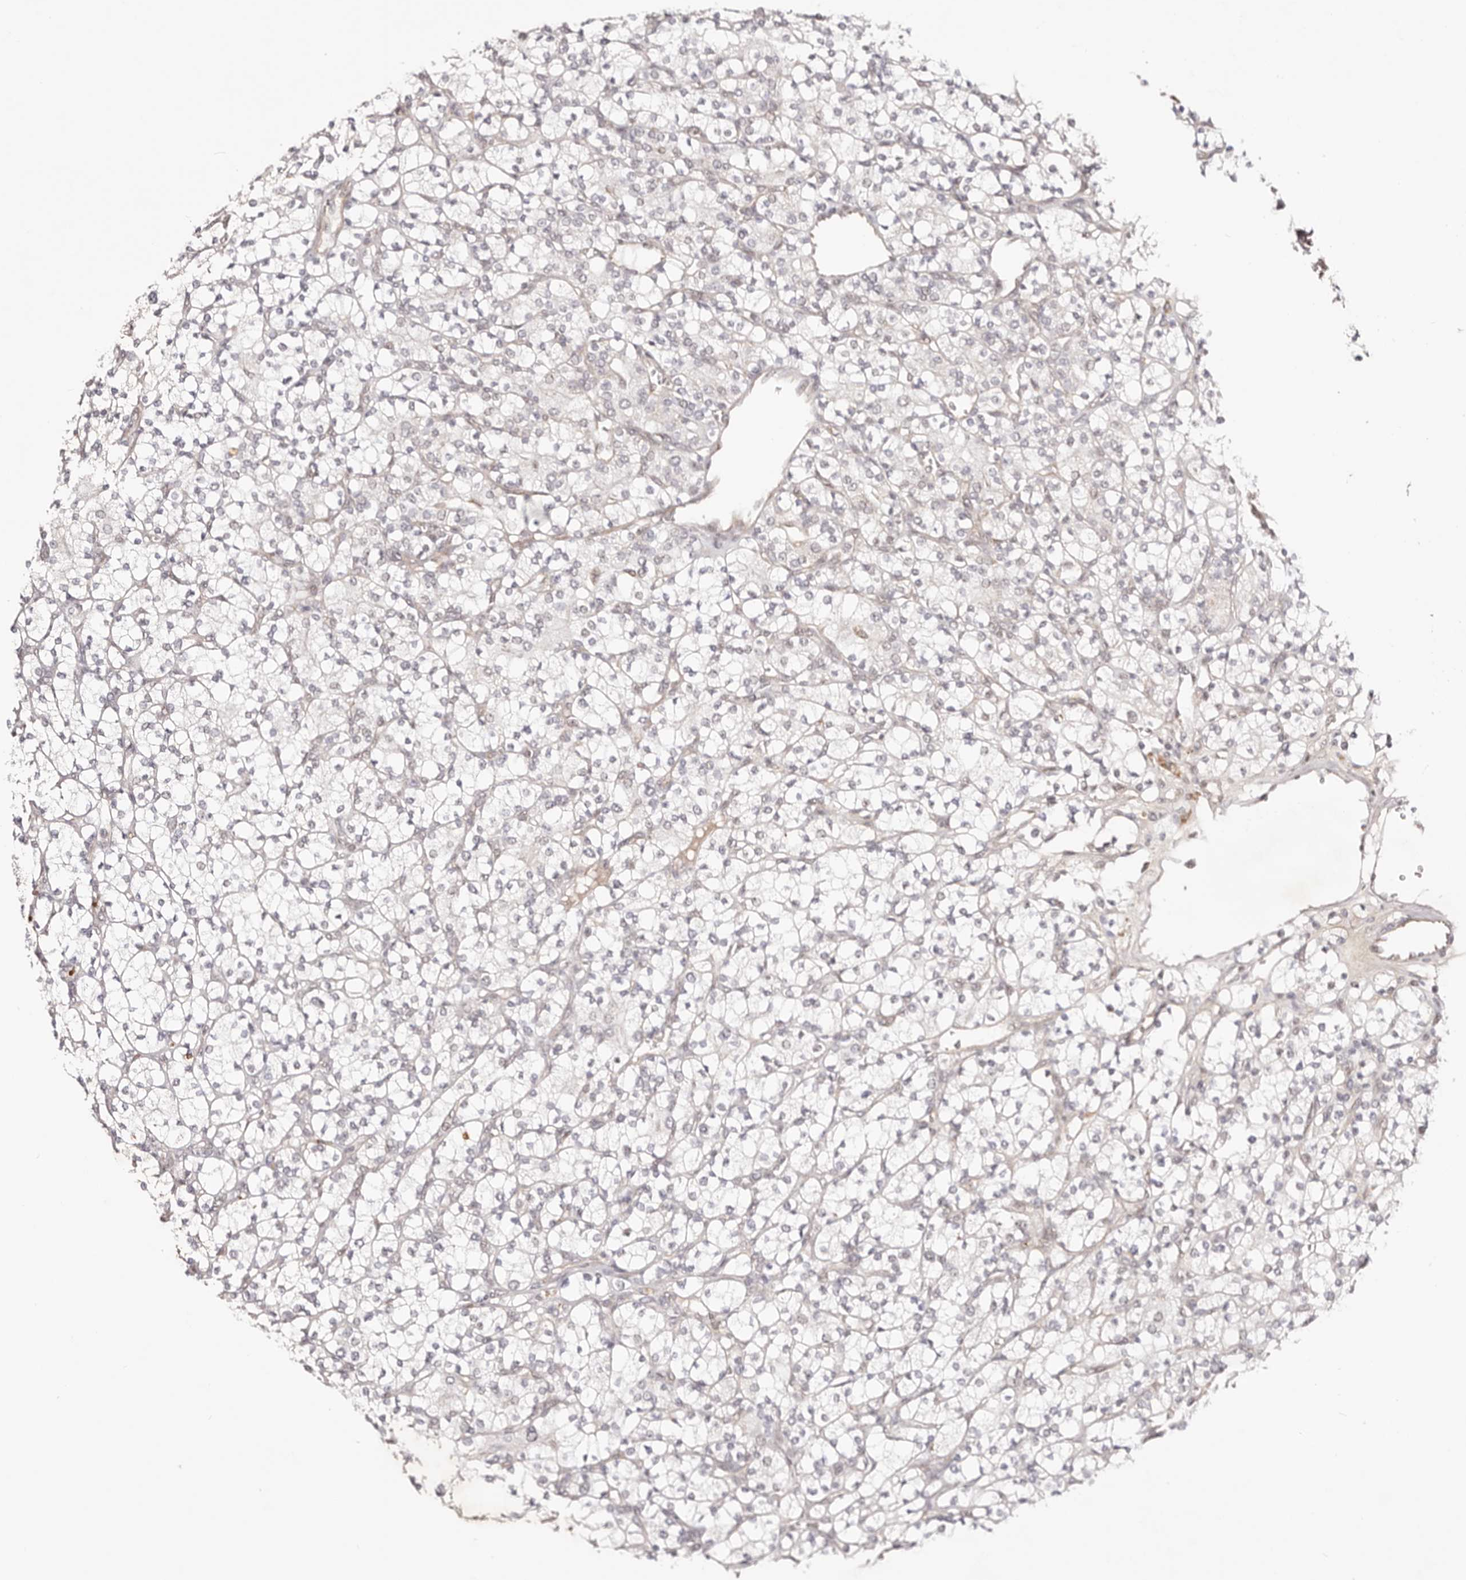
{"staining": {"intensity": "negative", "quantity": "none", "location": "none"}, "tissue": "renal cancer", "cell_type": "Tumor cells", "image_type": "cancer", "snomed": [{"axis": "morphology", "description": "Adenocarcinoma, NOS"}, {"axis": "topography", "description": "Kidney"}], "caption": "Tumor cells show no significant expression in renal cancer (adenocarcinoma).", "gene": "WRN", "patient": {"sex": "male", "age": 77}}